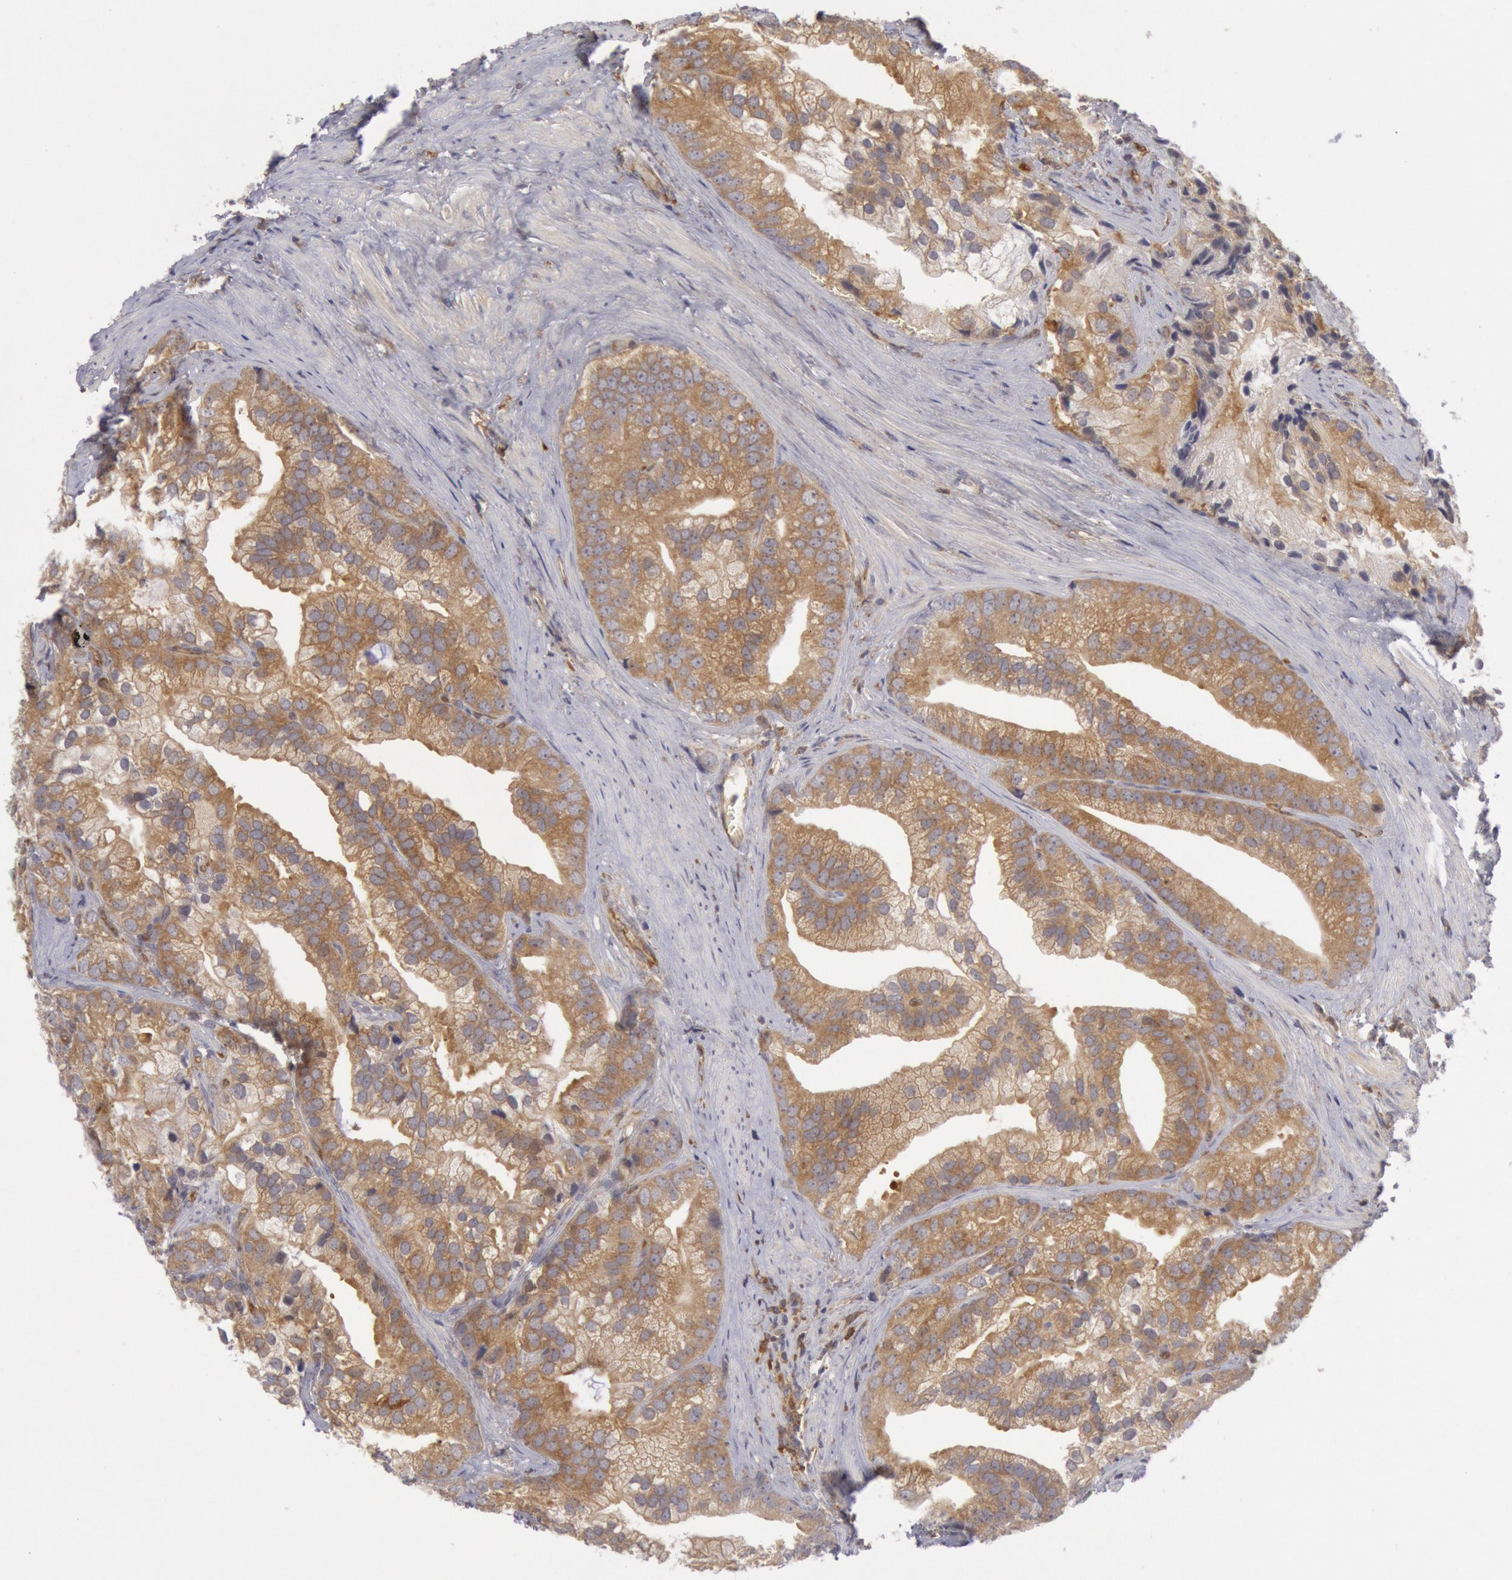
{"staining": {"intensity": "moderate", "quantity": ">75%", "location": "cytoplasmic/membranous"}, "tissue": "prostate cancer", "cell_type": "Tumor cells", "image_type": "cancer", "snomed": [{"axis": "morphology", "description": "Adenocarcinoma, Low grade"}, {"axis": "topography", "description": "Prostate"}], "caption": "The histopathology image displays staining of prostate cancer, revealing moderate cytoplasmic/membranous protein staining (brown color) within tumor cells.", "gene": "IKBKB", "patient": {"sex": "male", "age": 71}}